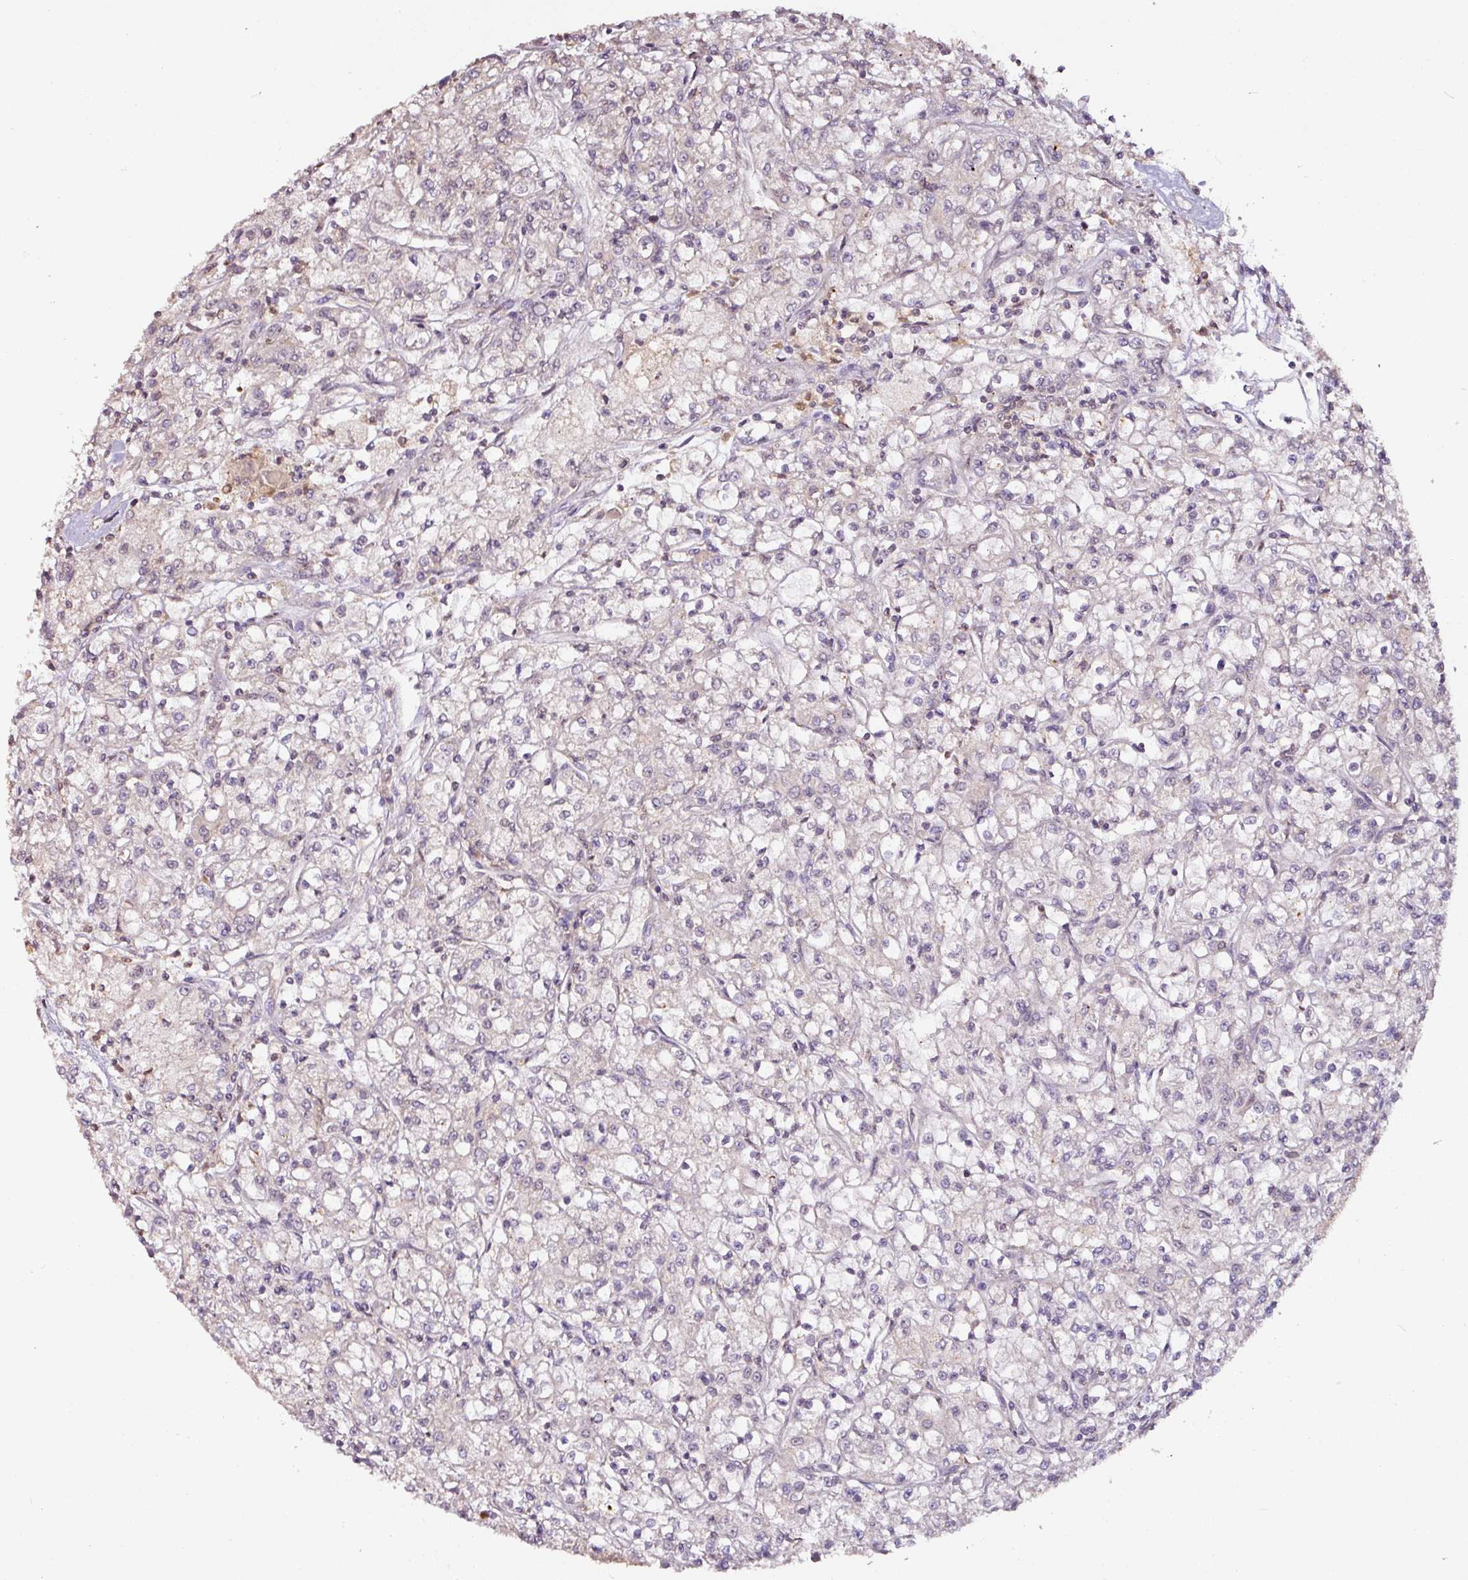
{"staining": {"intensity": "negative", "quantity": "none", "location": "none"}, "tissue": "renal cancer", "cell_type": "Tumor cells", "image_type": "cancer", "snomed": [{"axis": "morphology", "description": "Adenocarcinoma, NOS"}, {"axis": "topography", "description": "Kidney"}], "caption": "Tumor cells show no significant protein staining in renal cancer (adenocarcinoma).", "gene": "RPL38", "patient": {"sex": "female", "age": 59}}